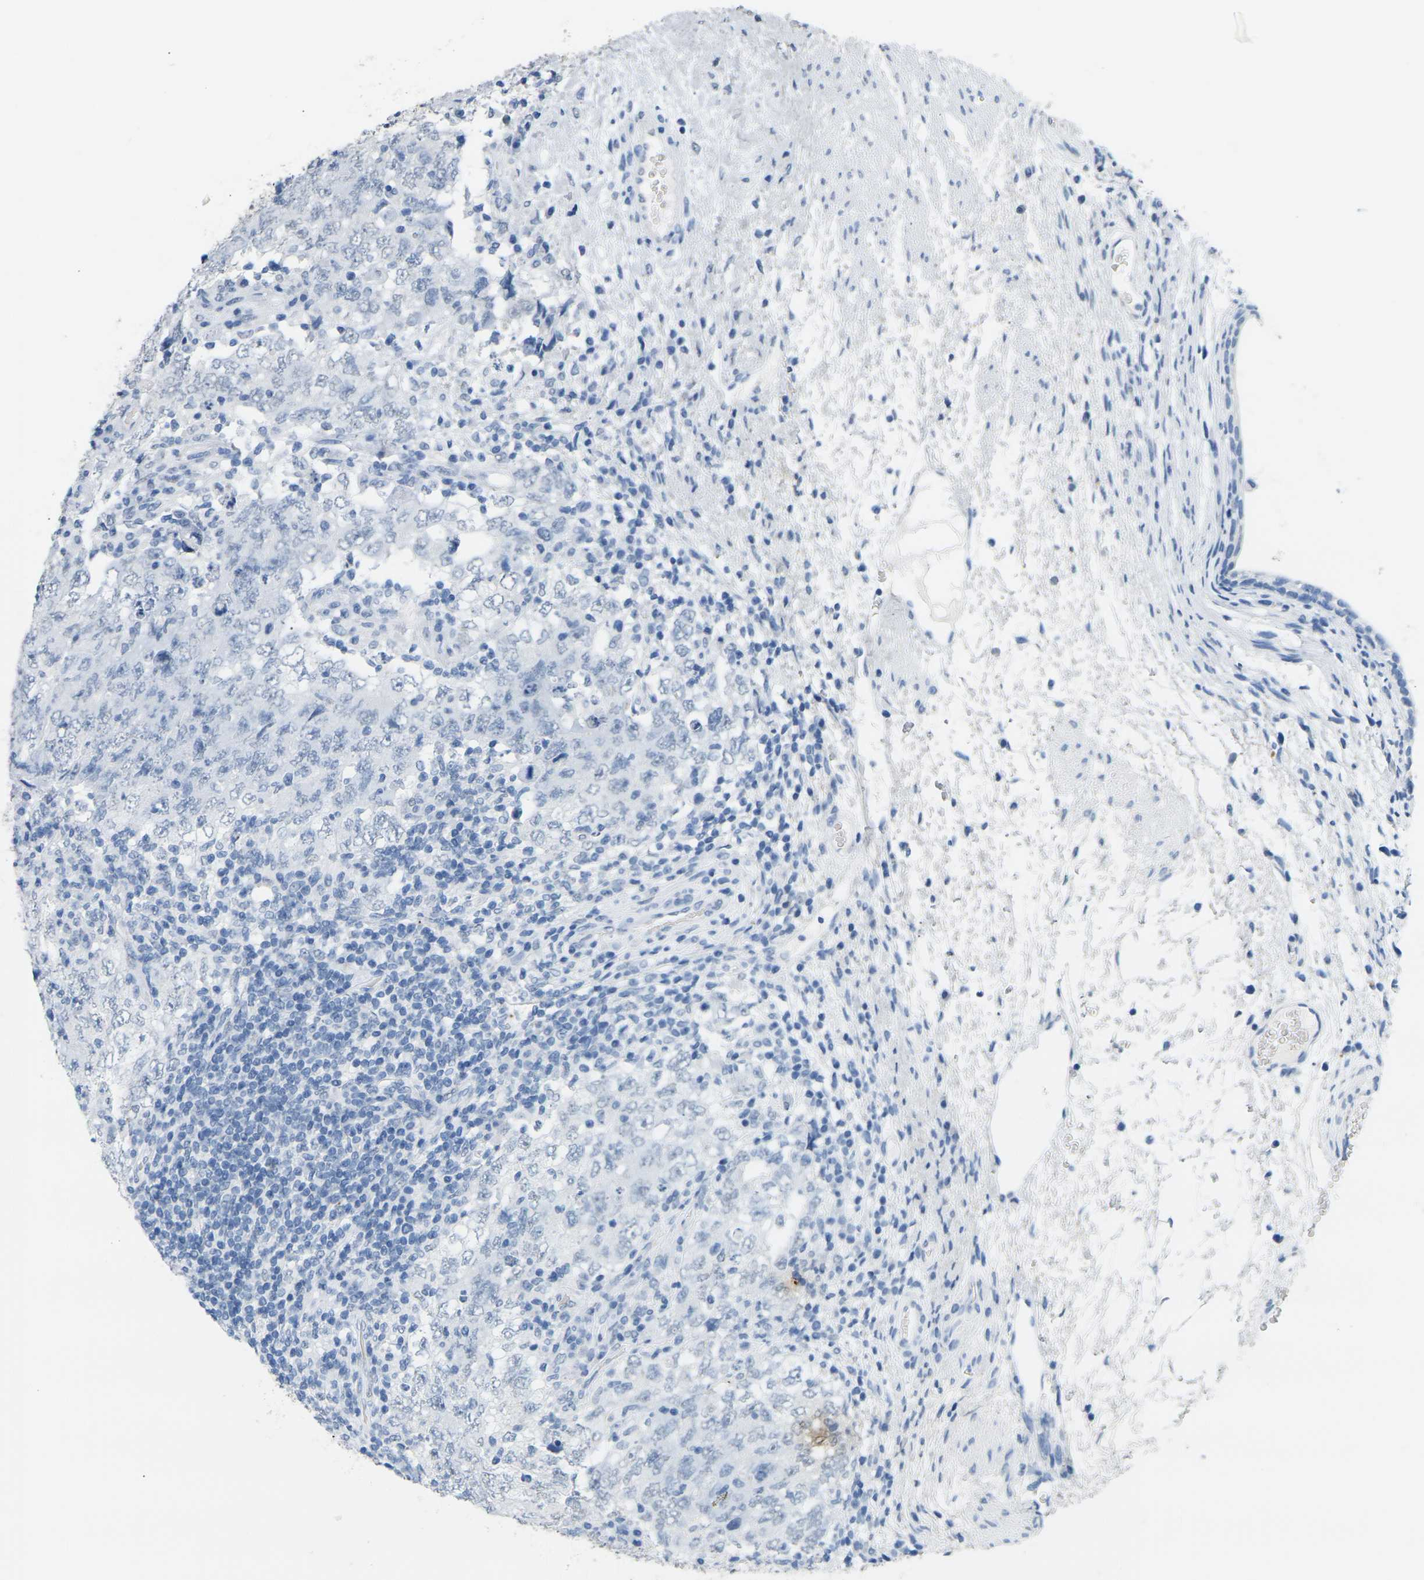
{"staining": {"intensity": "negative", "quantity": "none", "location": "none"}, "tissue": "testis cancer", "cell_type": "Tumor cells", "image_type": "cancer", "snomed": [{"axis": "morphology", "description": "Carcinoma, Embryonal, NOS"}, {"axis": "topography", "description": "Testis"}], "caption": "DAB (3,3'-diaminobenzidine) immunohistochemical staining of testis cancer exhibits no significant staining in tumor cells.", "gene": "CTAG1A", "patient": {"sex": "male", "age": 26}}